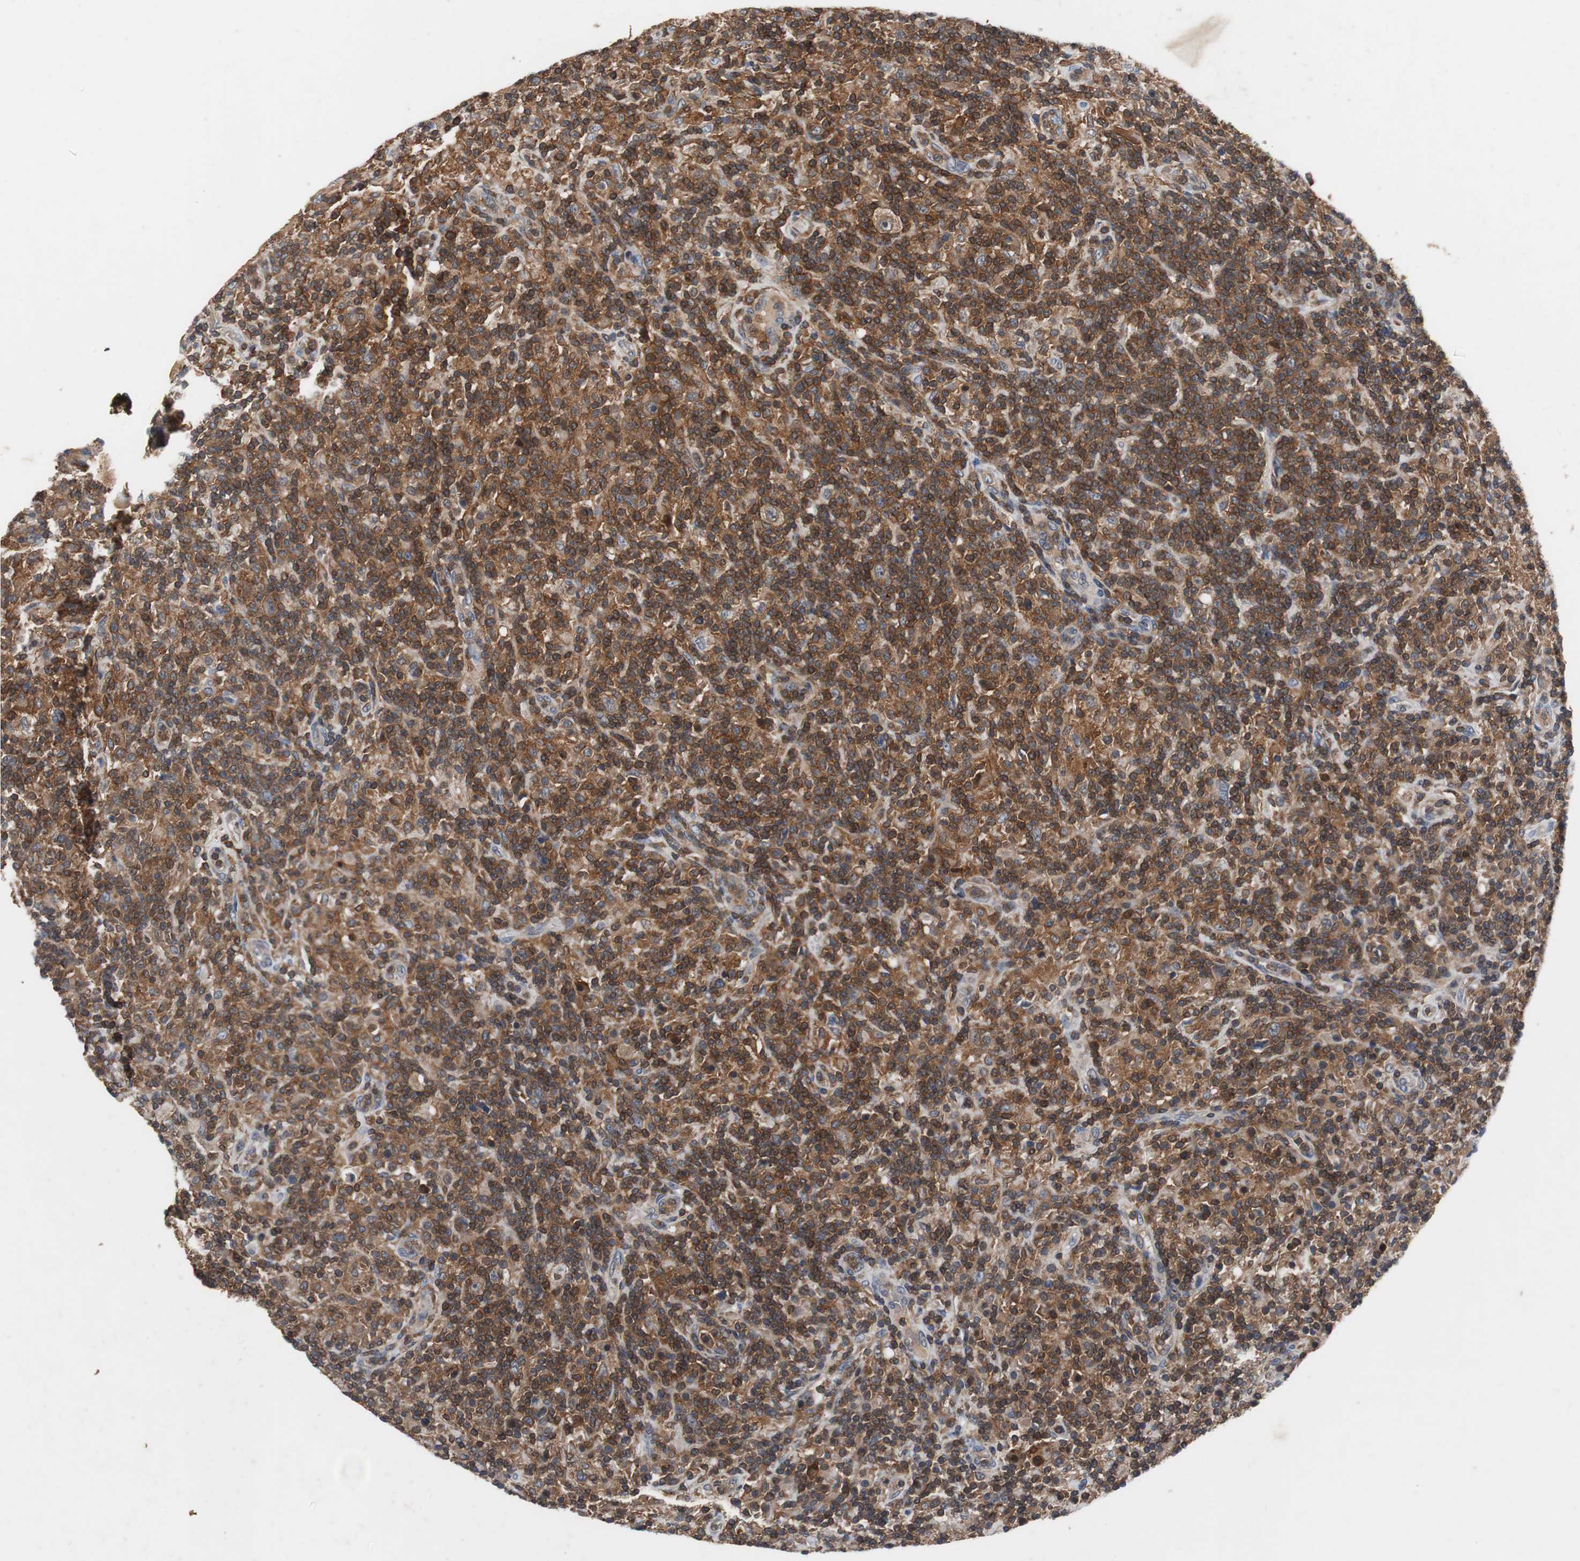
{"staining": {"intensity": "strong", "quantity": ">75%", "location": "cytoplasmic/membranous"}, "tissue": "lymphoma", "cell_type": "Tumor cells", "image_type": "cancer", "snomed": [{"axis": "morphology", "description": "Hodgkin's disease, NOS"}, {"axis": "topography", "description": "Lymph node"}], "caption": "Hodgkin's disease stained for a protein (brown) displays strong cytoplasmic/membranous positive staining in approximately >75% of tumor cells.", "gene": "CALB2", "patient": {"sex": "male", "age": 70}}